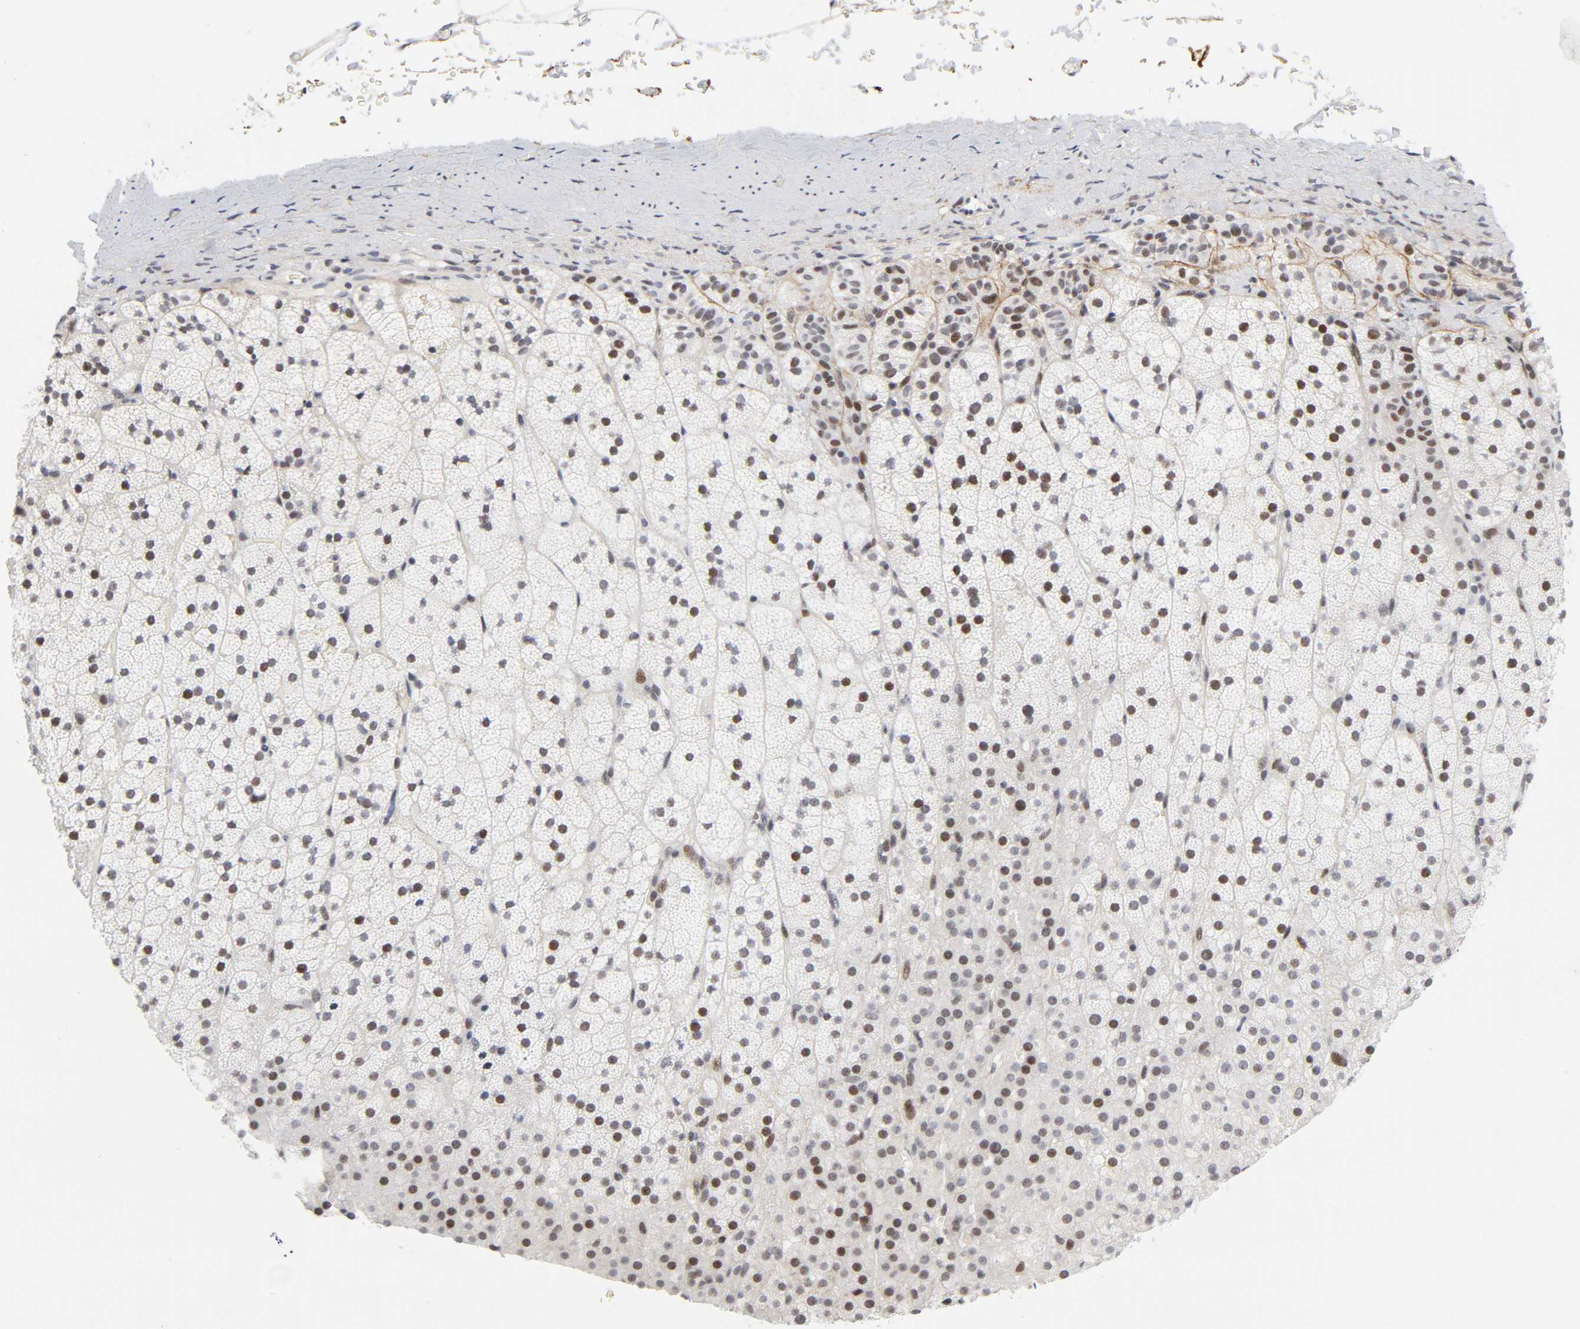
{"staining": {"intensity": "moderate", "quantity": "25%-75%", "location": "nuclear"}, "tissue": "adrenal gland", "cell_type": "Glandular cells", "image_type": "normal", "snomed": [{"axis": "morphology", "description": "Normal tissue, NOS"}, {"axis": "topography", "description": "Adrenal gland"}], "caption": "Immunohistochemistry (DAB (3,3'-diaminobenzidine)) staining of benign human adrenal gland shows moderate nuclear protein positivity in about 25%-75% of glandular cells. The staining was performed using DAB to visualize the protein expression in brown, while the nuclei were stained in blue with hematoxylin (Magnification: 20x).", "gene": "DIDO1", "patient": {"sex": "male", "age": 35}}